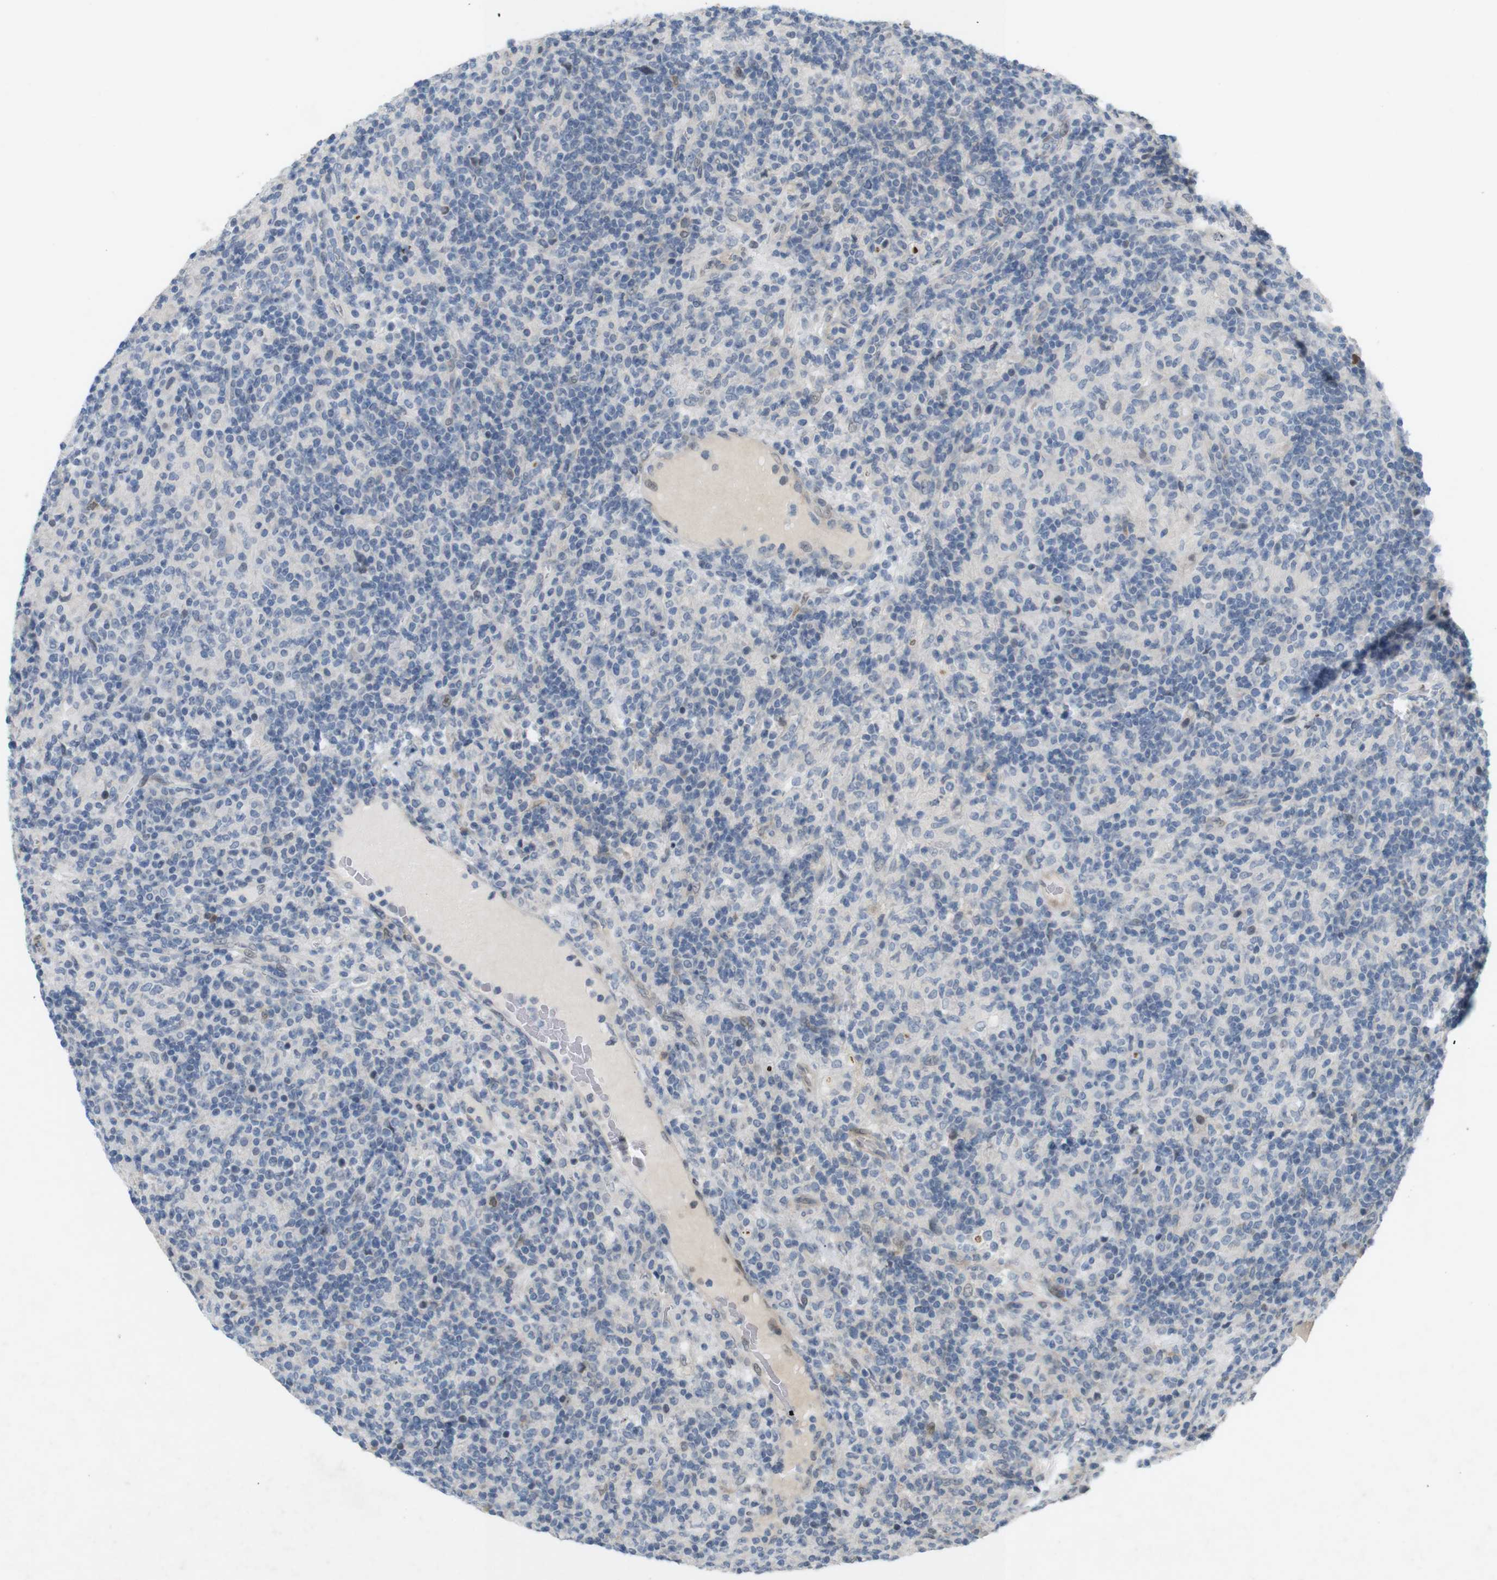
{"staining": {"intensity": "negative", "quantity": "none", "location": "none"}, "tissue": "lymphoma", "cell_type": "Tumor cells", "image_type": "cancer", "snomed": [{"axis": "morphology", "description": "Hodgkin's disease, NOS"}, {"axis": "topography", "description": "Lymph node"}], "caption": "The immunohistochemistry image has no significant staining in tumor cells of Hodgkin's disease tissue.", "gene": "PPP1R14A", "patient": {"sex": "male", "age": 70}}